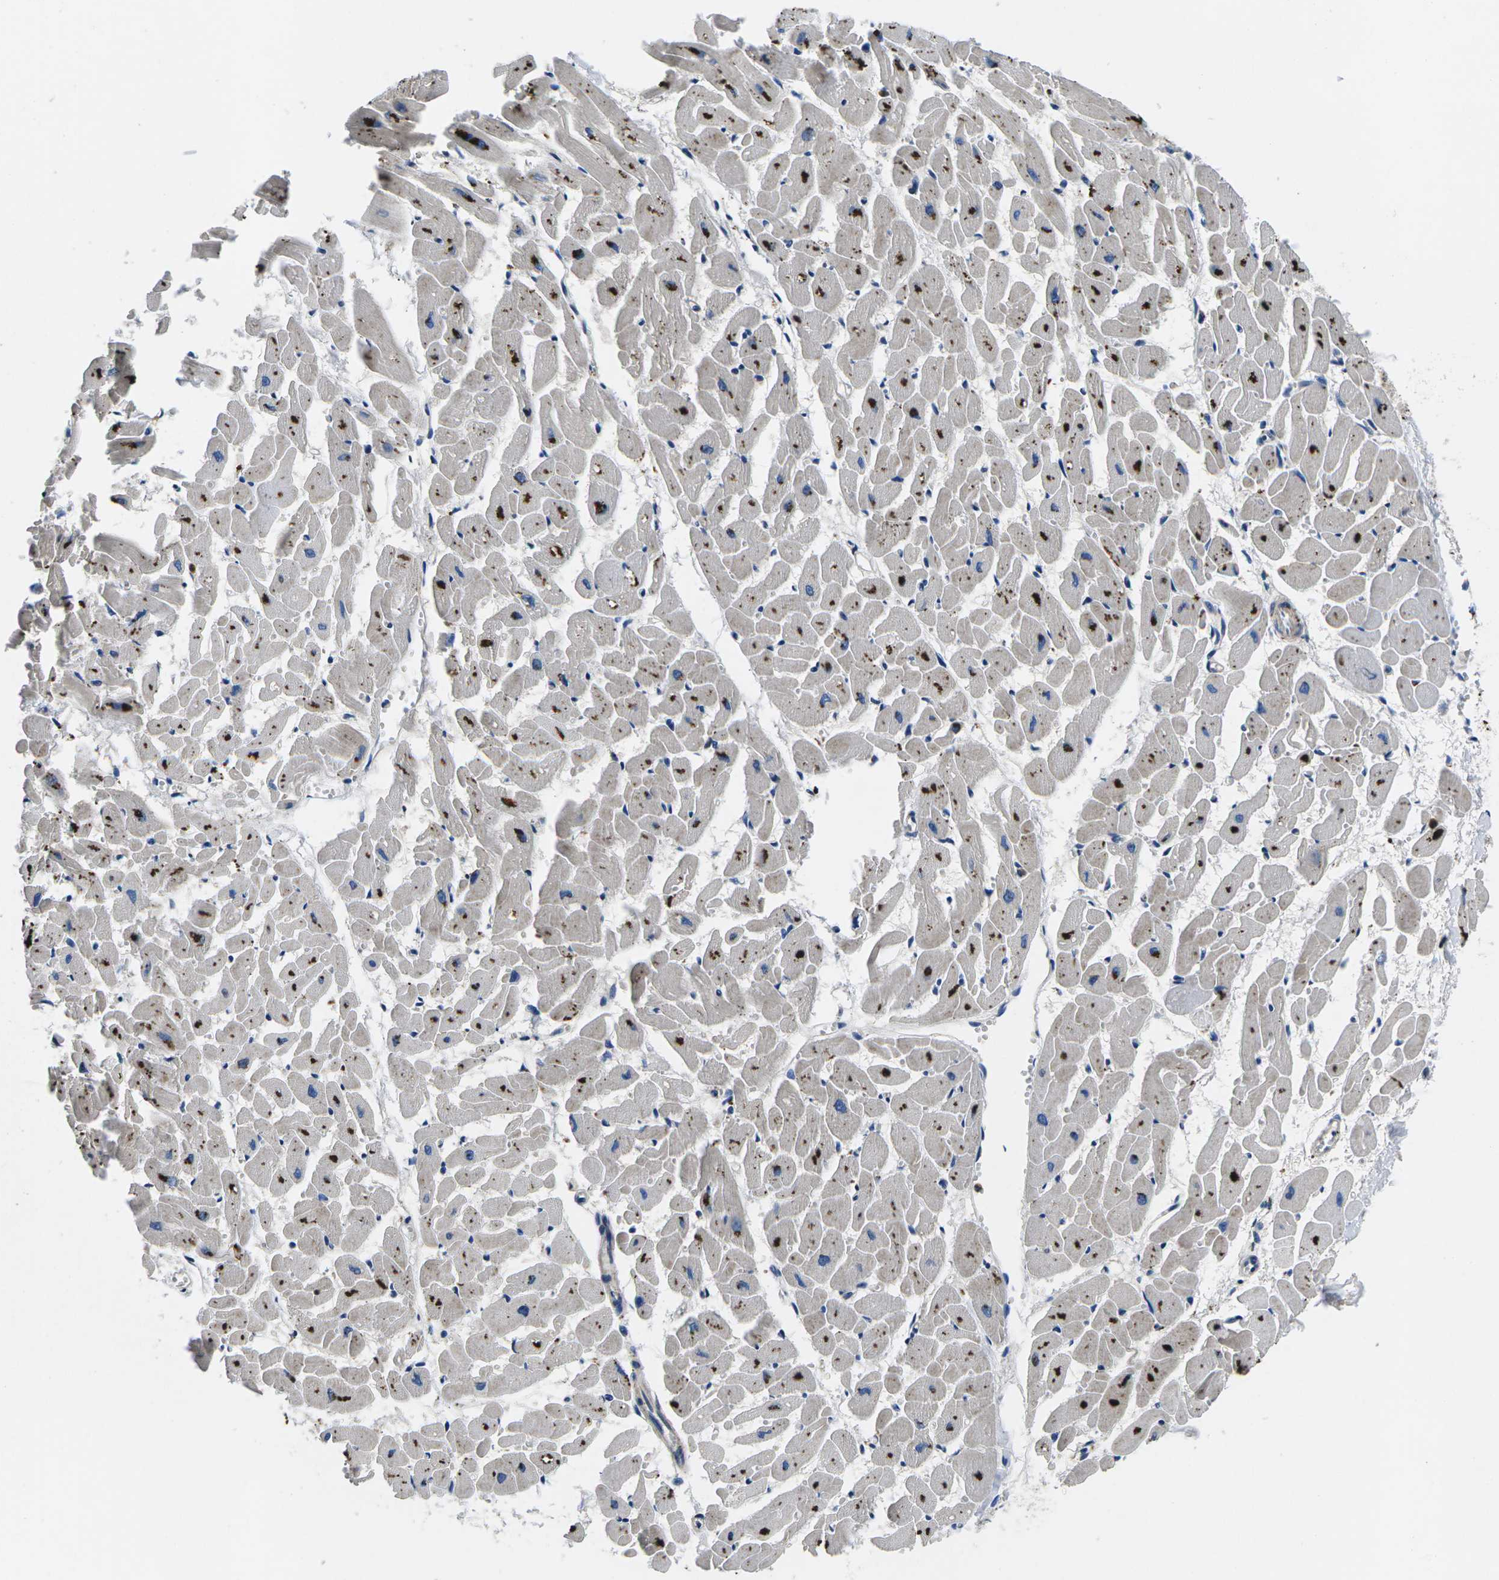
{"staining": {"intensity": "strong", "quantity": "25%-75%", "location": "cytoplasmic/membranous"}, "tissue": "heart muscle", "cell_type": "Cardiomyocytes", "image_type": "normal", "snomed": [{"axis": "morphology", "description": "Normal tissue, NOS"}, {"axis": "topography", "description": "Heart"}], "caption": "IHC (DAB (3,3'-diaminobenzidine)) staining of normal human heart muscle shows strong cytoplasmic/membranous protein expression in approximately 25%-75% of cardiomyocytes. The protein of interest is stained brown, and the nuclei are stained in blue (DAB (3,3'-diaminobenzidine) IHC with brightfield microscopy, high magnification).", "gene": "PLCE1", "patient": {"sex": "female", "age": 19}}